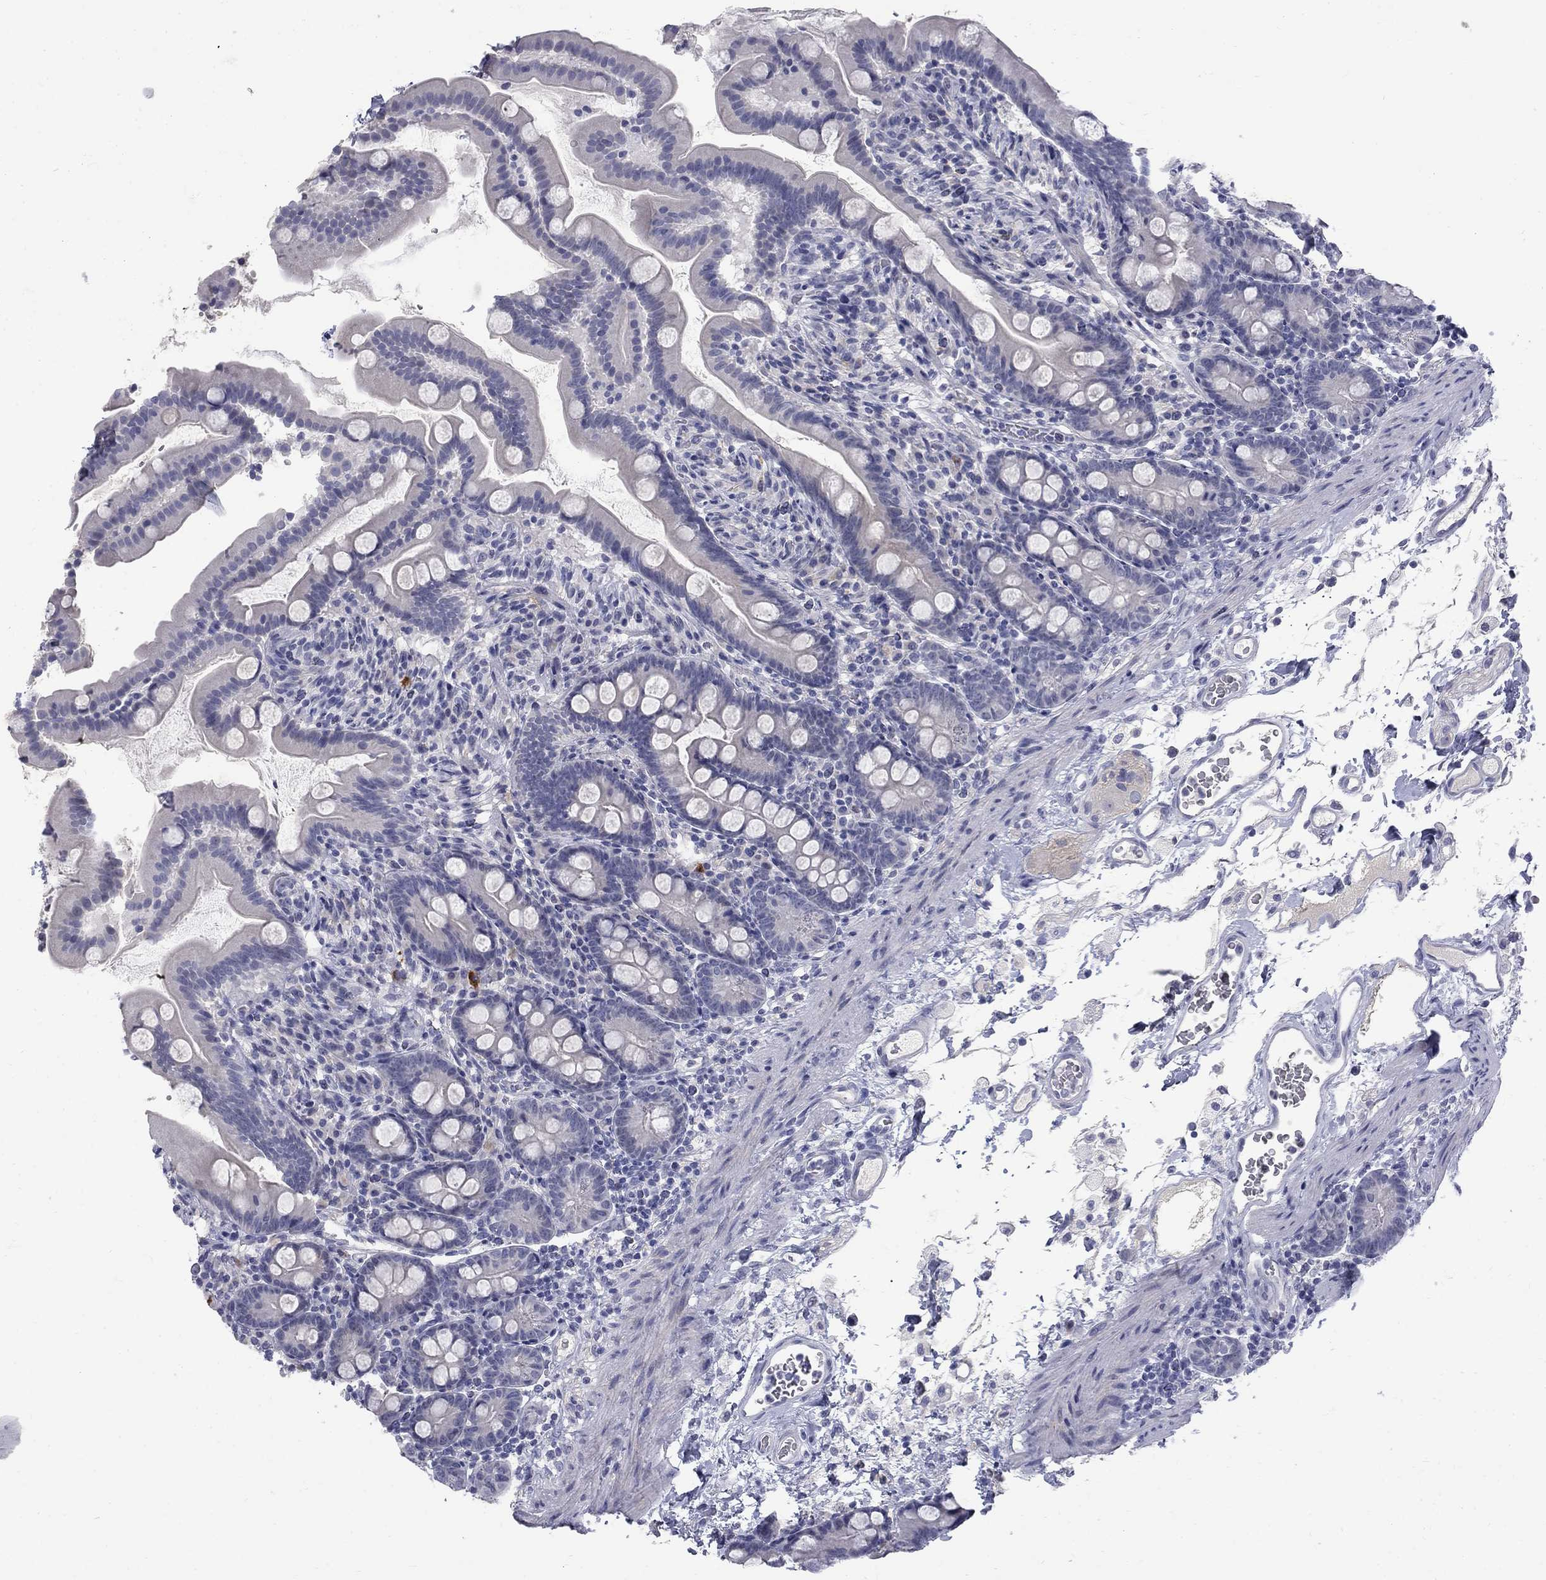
{"staining": {"intensity": "negative", "quantity": "none", "location": "none"}, "tissue": "small intestine", "cell_type": "Glandular cells", "image_type": "normal", "snomed": [{"axis": "morphology", "description": "Normal tissue, NOS"}, {"axis": "topography", "description": "Small intestine"}], "caption": "Glandular cells are negative for brown protein staining in unremarkable small intestine. (DAB (3,3'-diaminobenzidine) IHC visualized using brightfield microscopy, high magnification).", "gene": "CTNND2", "patient": {"sex": "female", "age": 44}}